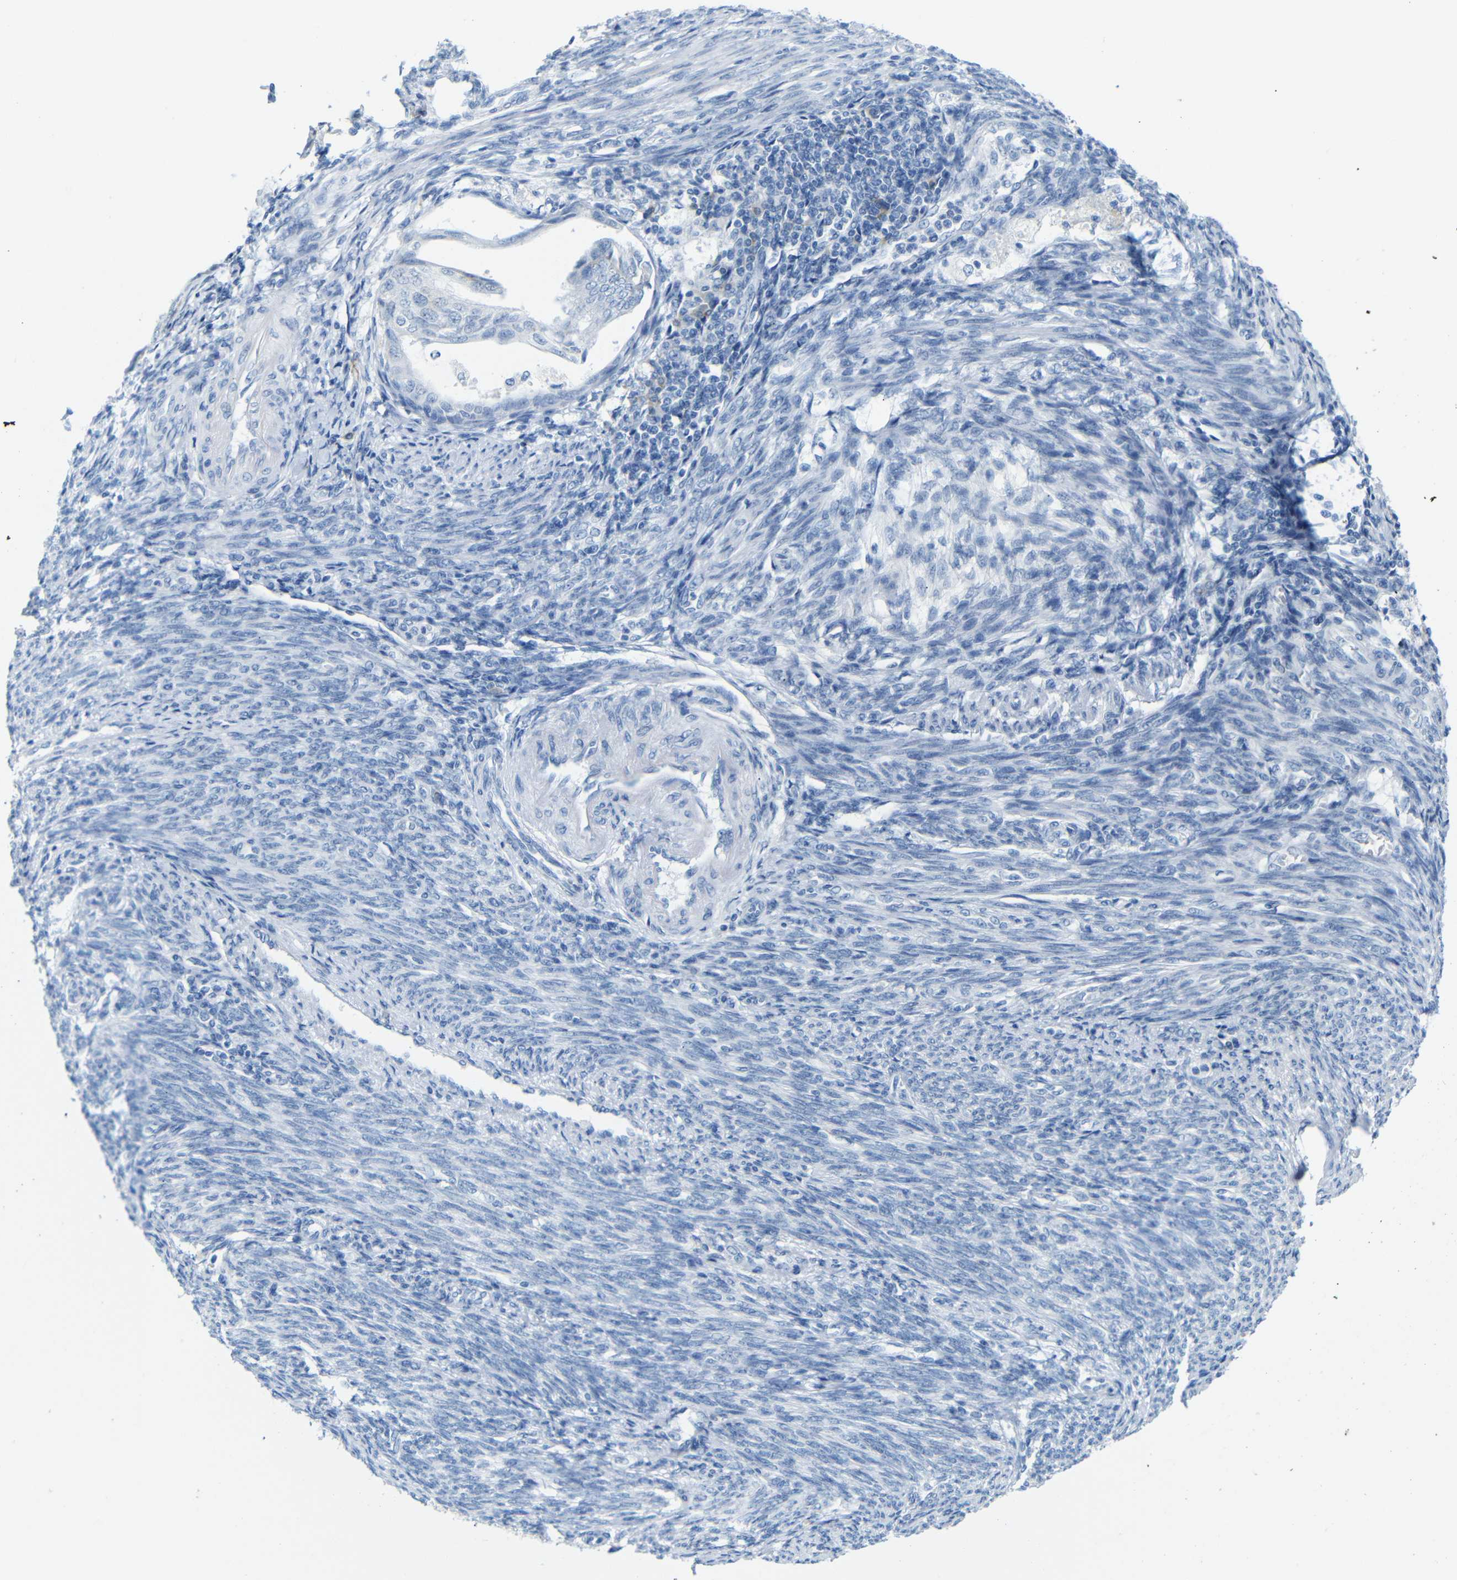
{"staining": {"intensity": "negative", "quantity": "none", "location": "none"}, "tissue": "endometrial cancer", "cell_type": "Tumor cells", "image_type": "cancer", "snomed": [{"axis": "morphology", "description": "Adenocarcinoma, NOS"}, {"axis": "topography", "description": "Endometrium"}], "caption": "DAB (3,3'-diaminobenzidine) immunohistochemical staining of adenocarcinoma (endometrial) demonstrates no significant staining in tumor cells.", "gene": "FCRL1", "patient": {"sex": "female", "age": 58}}